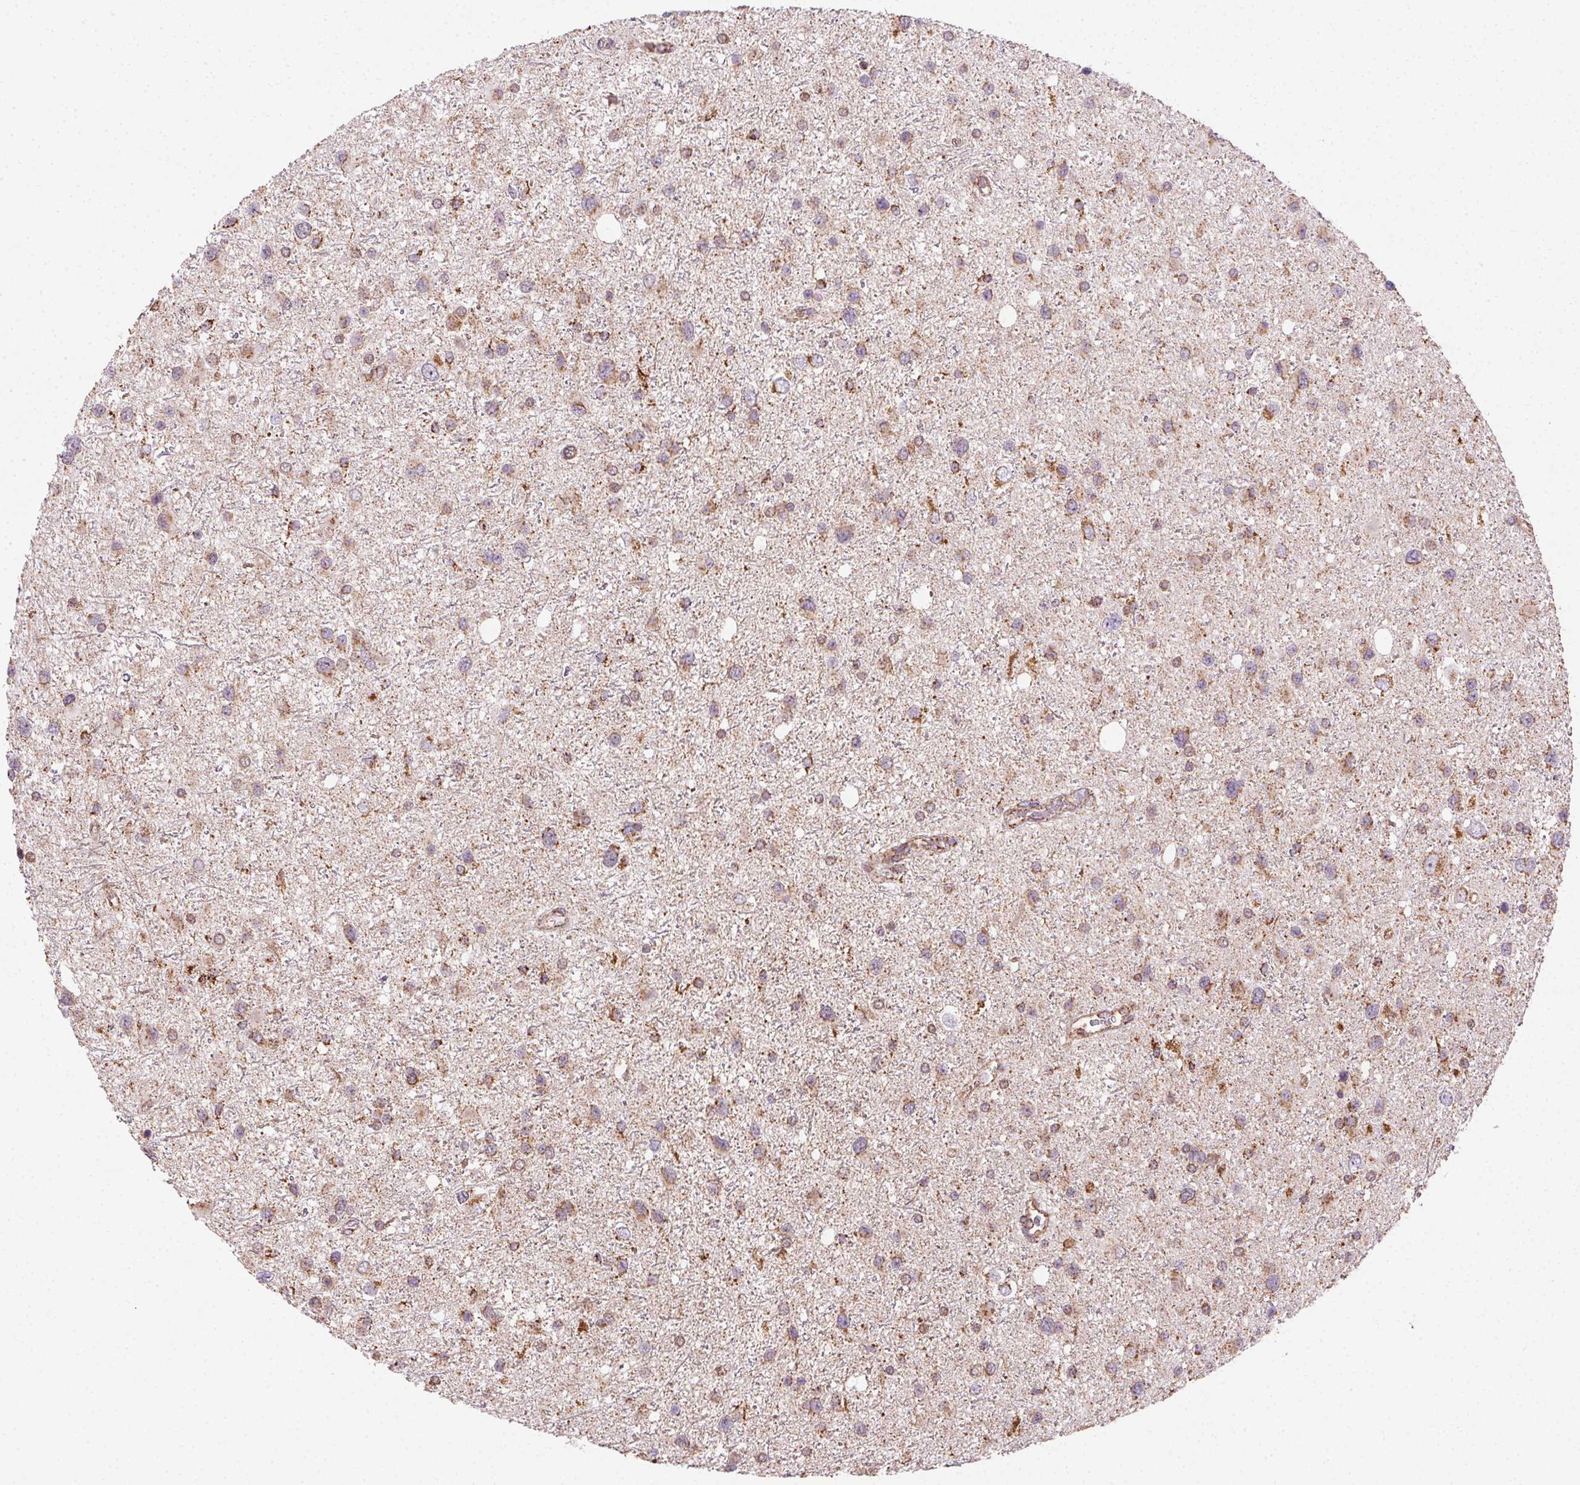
{"staining": {"intensity": "moderate", "quantity": ">75%", "location": "cytoplasmic/membranous"}, "tissue": "glioma", "cell_type": "Tumor cells", "image_type": "cancer", "snomed": [{"axis": "morphology", "description": "Glioma, malignant, Low grade"}, {"axis": "topography", "description": "Brain"}], "caption": "The micrograph shows immunohistochemical staining of low-grade glioma (malignant). There is moderate cytoplasmic/membranous staining is appreciated in approximately >75% of tumor cells. The staining is performed using DAB brown chromogen to label protein expression. The nuclei are counter-stained blue using hematoxylin.", "gene": "CLPB", "patient": {"sex": "female", "age": 32}}